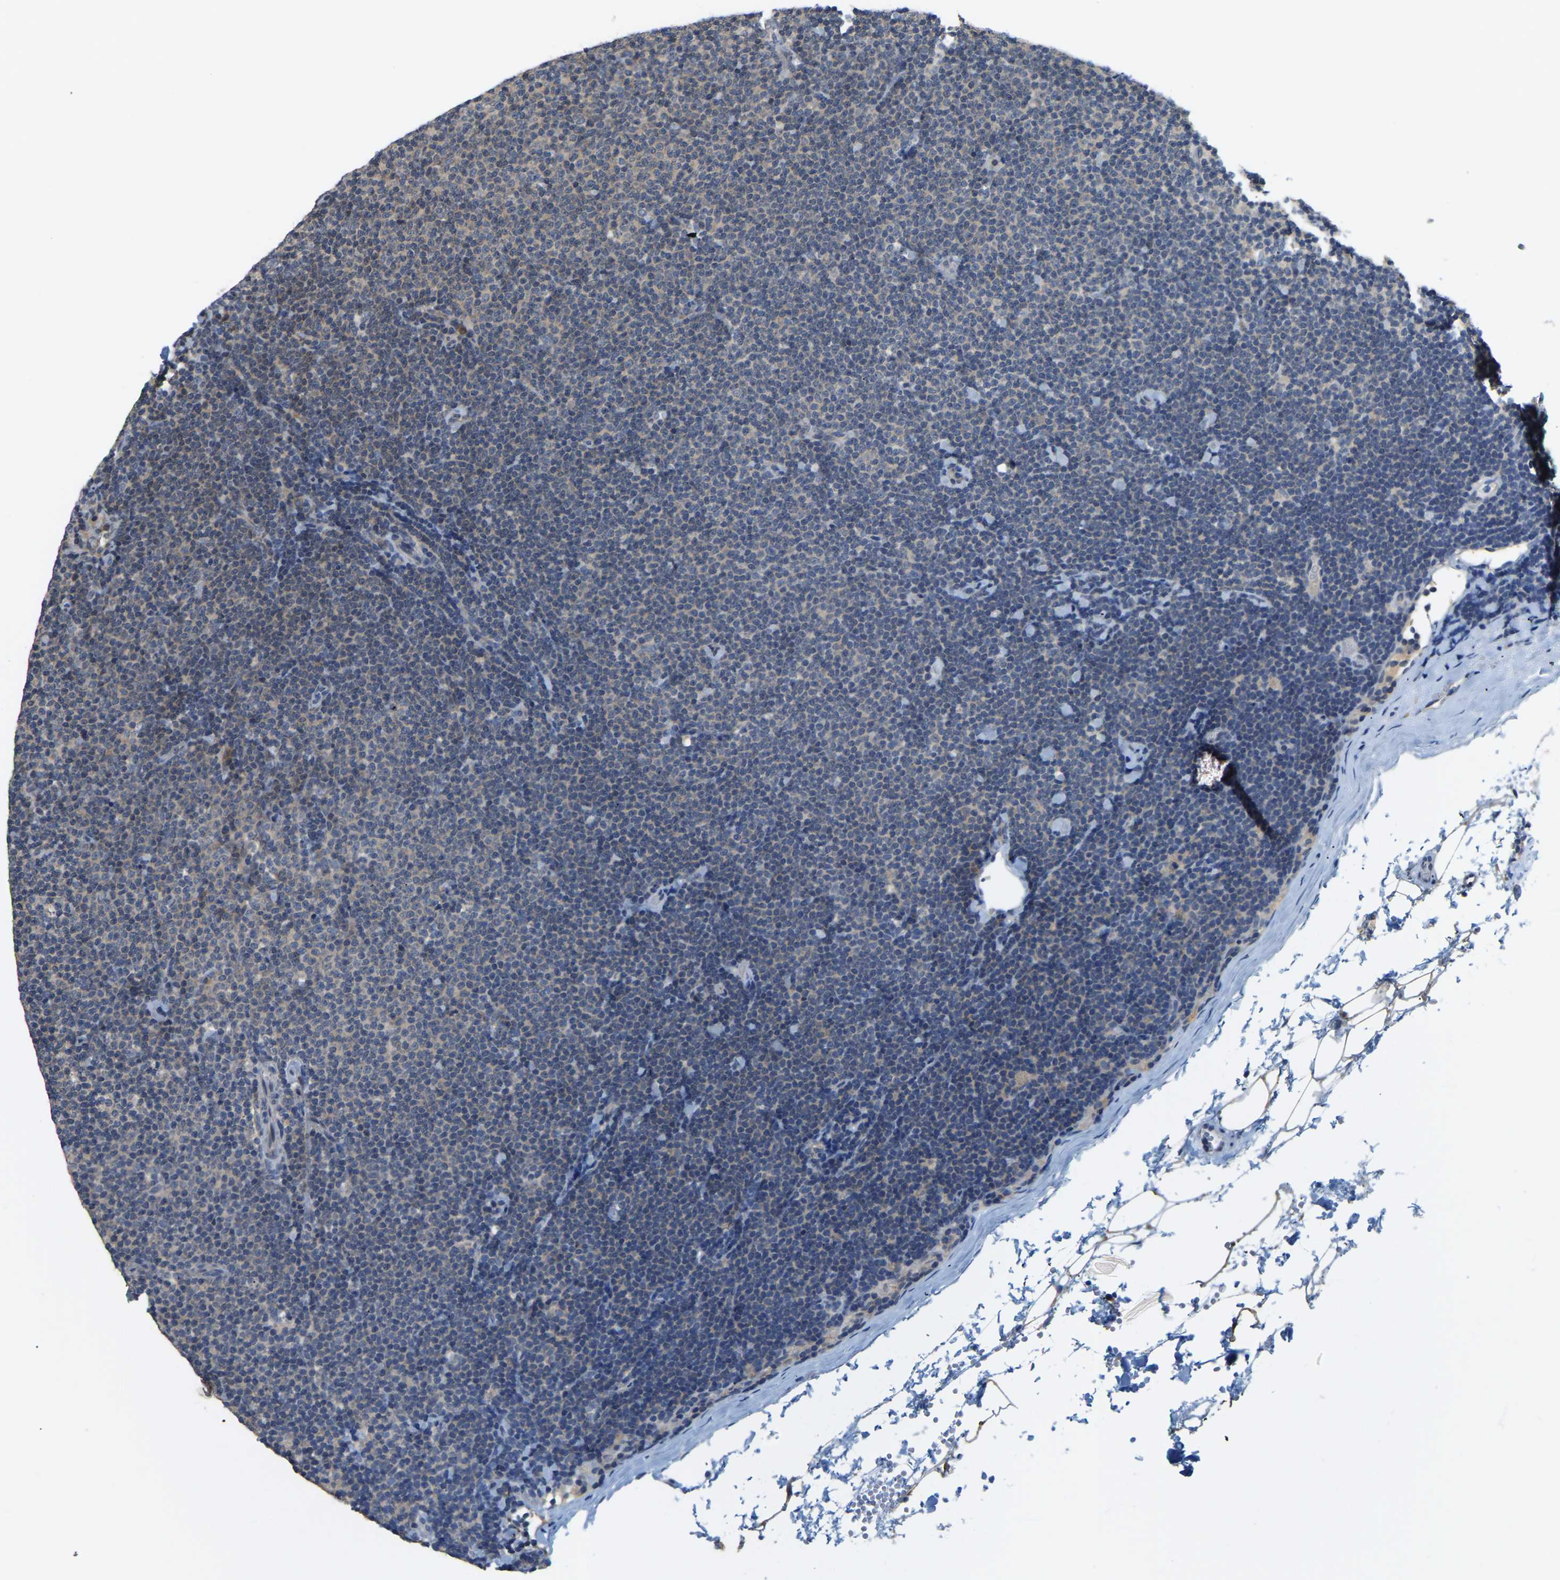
{"staining": {"intensity": "weak", "quantity": "<25%", "location": "cytoplasmic/membranous"}, "tissue": "lymphoma", "cell_type": "Tumor cells", "image_type": "cancer", "snomed": [{"axis": "morphology", "description": "Malignant lymphoma, non-Hodgkin's type, Low grade"}, {"axis": "topography", "description": "Lymph node"}], "caption": "Human lymphoma stained for a protein using IHC demonstrates no expression in tumor cells.", "gene": "AHNAK", "patient": {"sex": "female", "age": 53}}